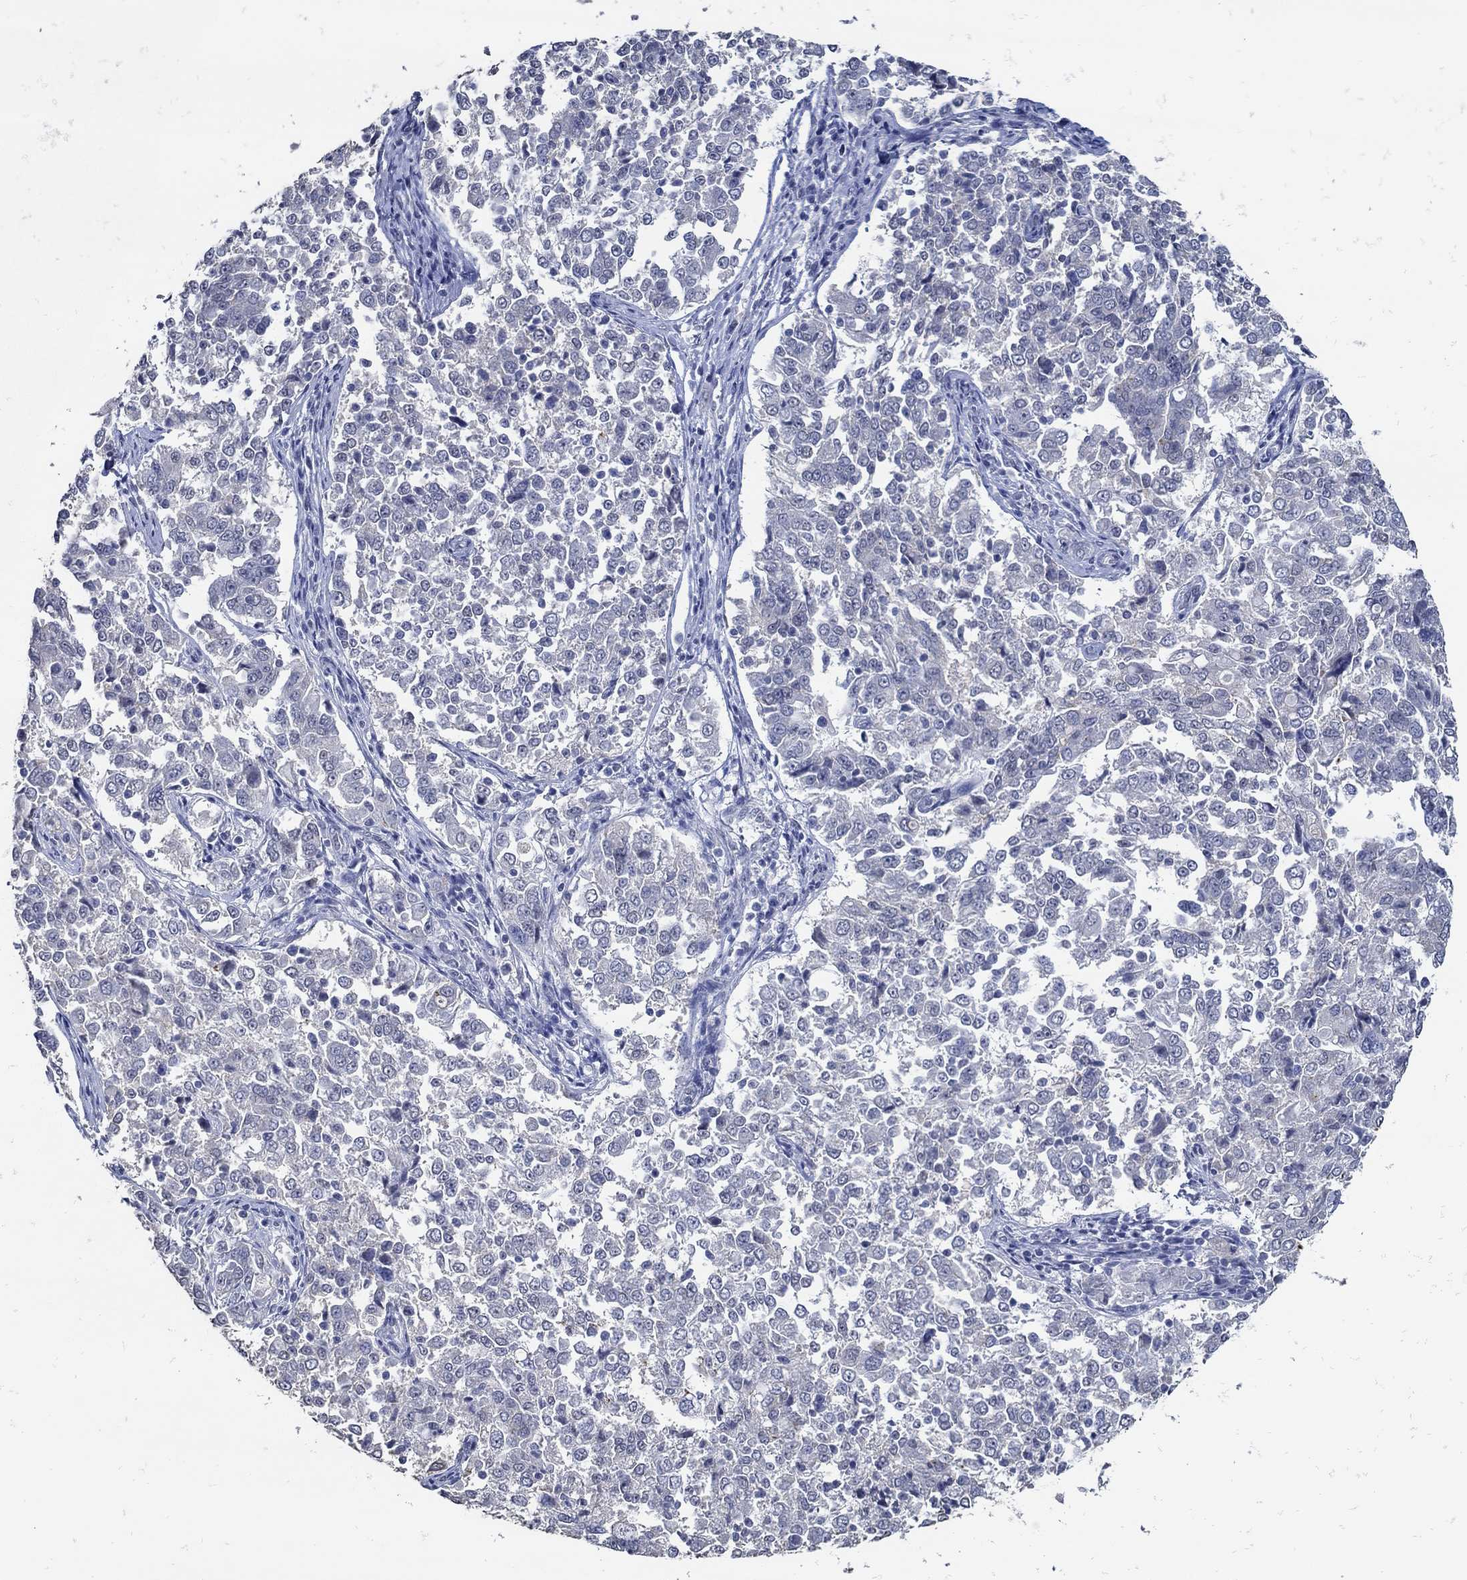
{"staining": {"intensity": "negative", "quantity": "none", "location": "none"}, "tissue": "endometrial cancer", "cell_type": "Tumor cells", "image_type": "cancer", "snomed": [{"axis": "morphology", "description": "Adenocarcinoma, NOS"}, {"axis": "topography", "description": "Endometrium"}], "caption": "A high-resolution micrograph shows IHC staining of endometrial adenocarcinoma, which demonstrates no significant staining in tumor cells.", "gene": "KCNN3", "patient": {"sex": "female", "age": 43}}